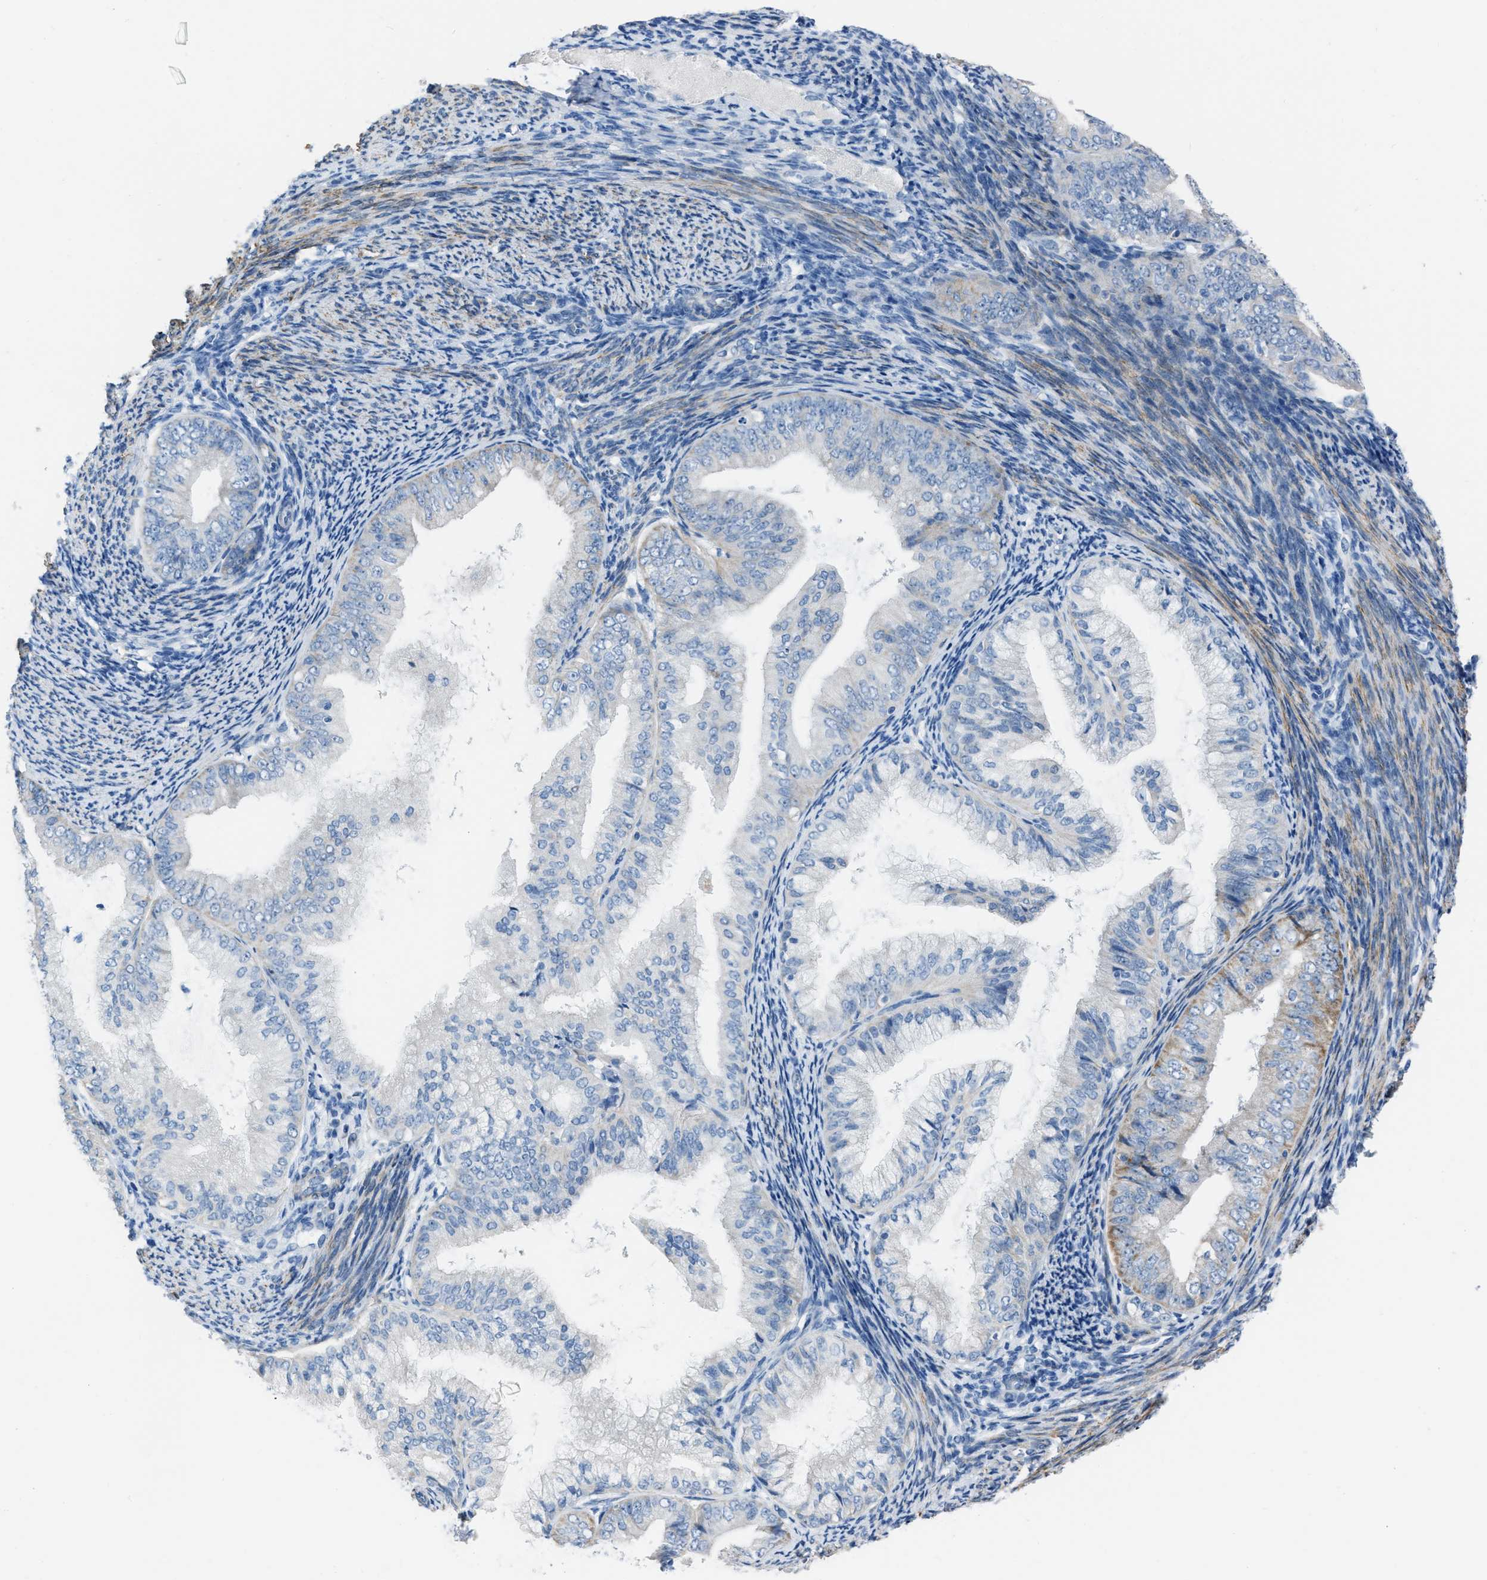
{"staining": {"intensity": "weak", "quantity": "<25%", "location": "cytoplasmic/membranous"}, "tissue": "endometrial cancer", "cell_type": "Tumor cells", "image_type": "cancer", "snomed": [{"axis": "morphology", "description": "Adenocarcinoma, NOS"}, {"axis": "topography", "description": "Endometrium"}], "caption": "Immunohistochemistry (IHC) of human endometrial cancer shows no positivity in tumor cells.", "gene": "SPATC1L", "patient": {"sex": "female", "age": 63}}